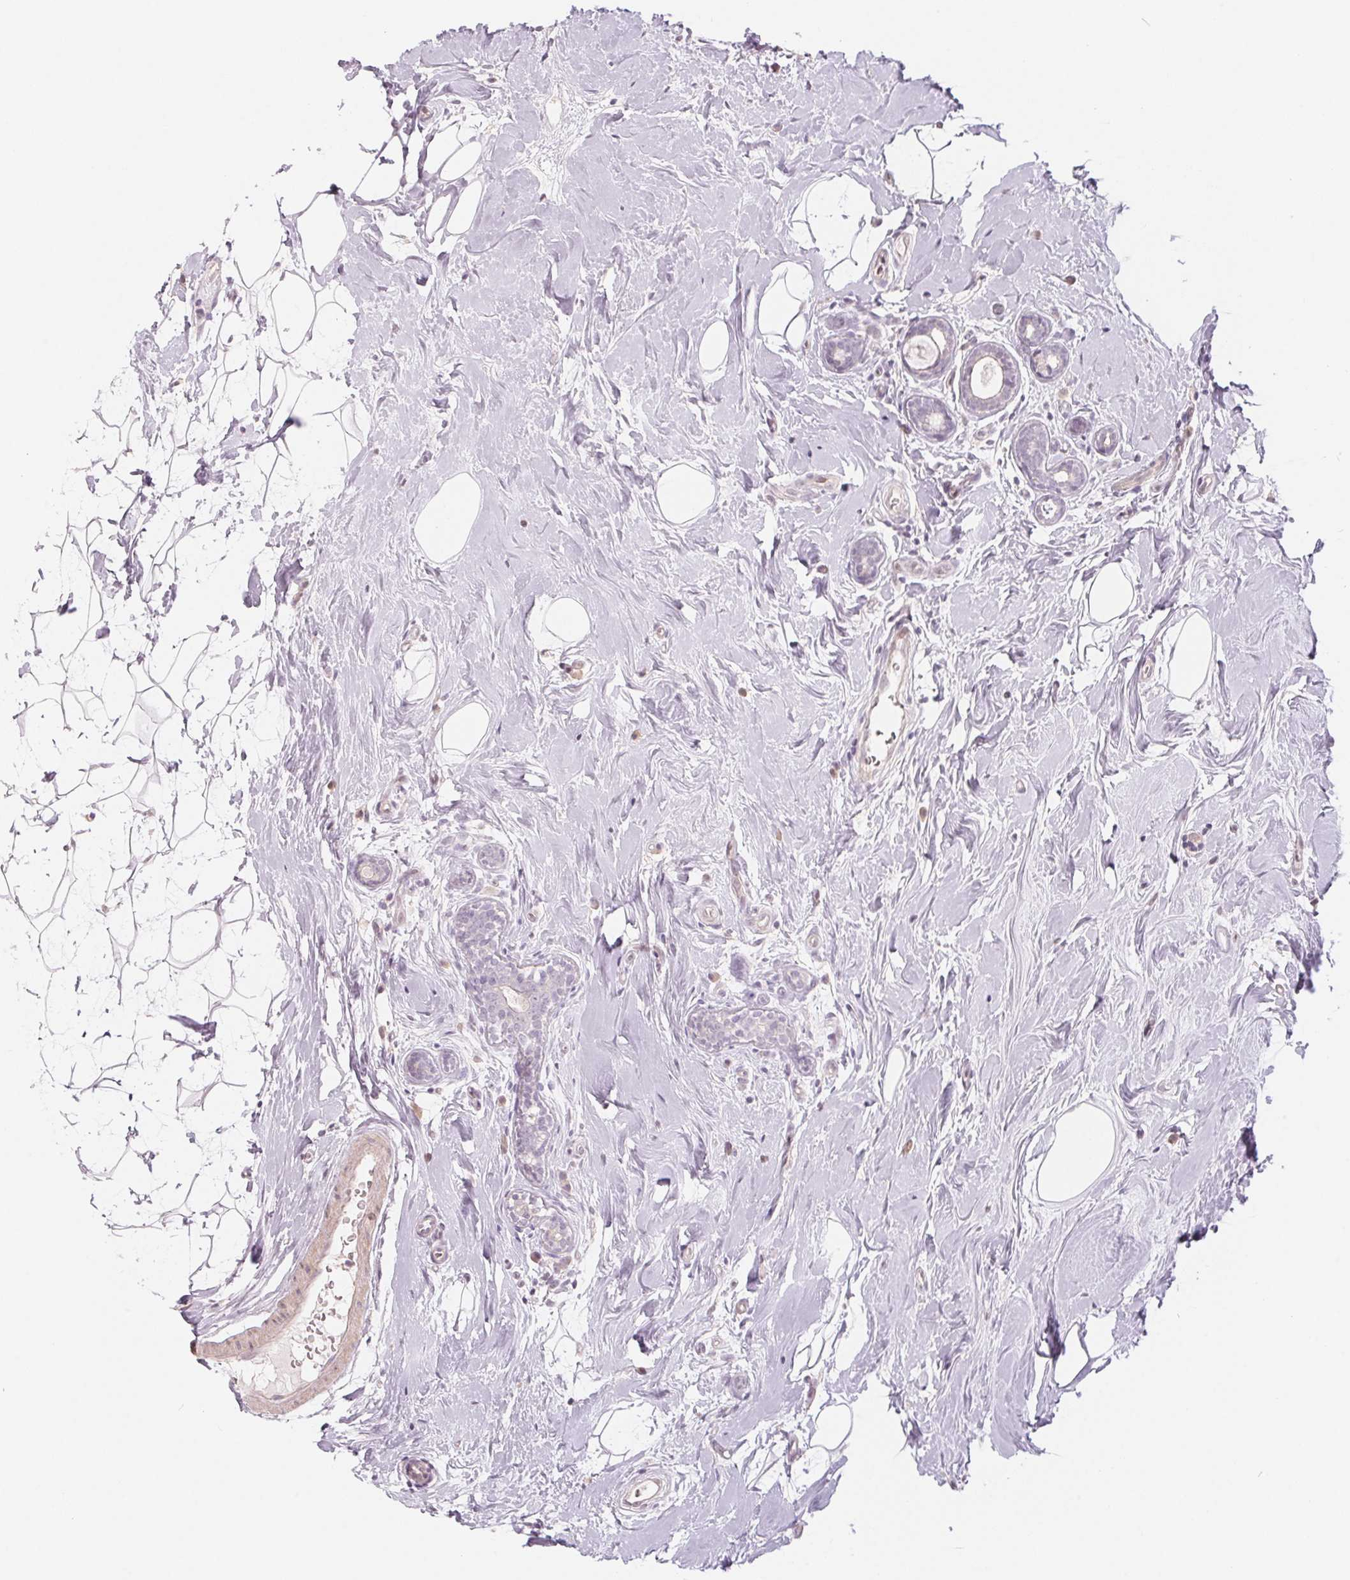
{"staining": {"intensity": "negative", "quantity": "none", "location": "none"}, "tissue": "breast cancer", "cell_type": "Tumor cells", "image_type": "cancer", "snomed": [{"axis": "morphology", "description": "Normal tissue, NOS"}, {"axis": "morphology", "description": "Duct carcinoma"}, {"axis": "topography", "description": "Breast"}], "caption": "Immunohistochemistry (IHC) of breast cancer exhibits no staining in tumor cells. (Immunohistochemistry, brightfield microscopy, high magnification).", "gene": "ZBBX", "patient": {"sex": "female", "age": 43}}